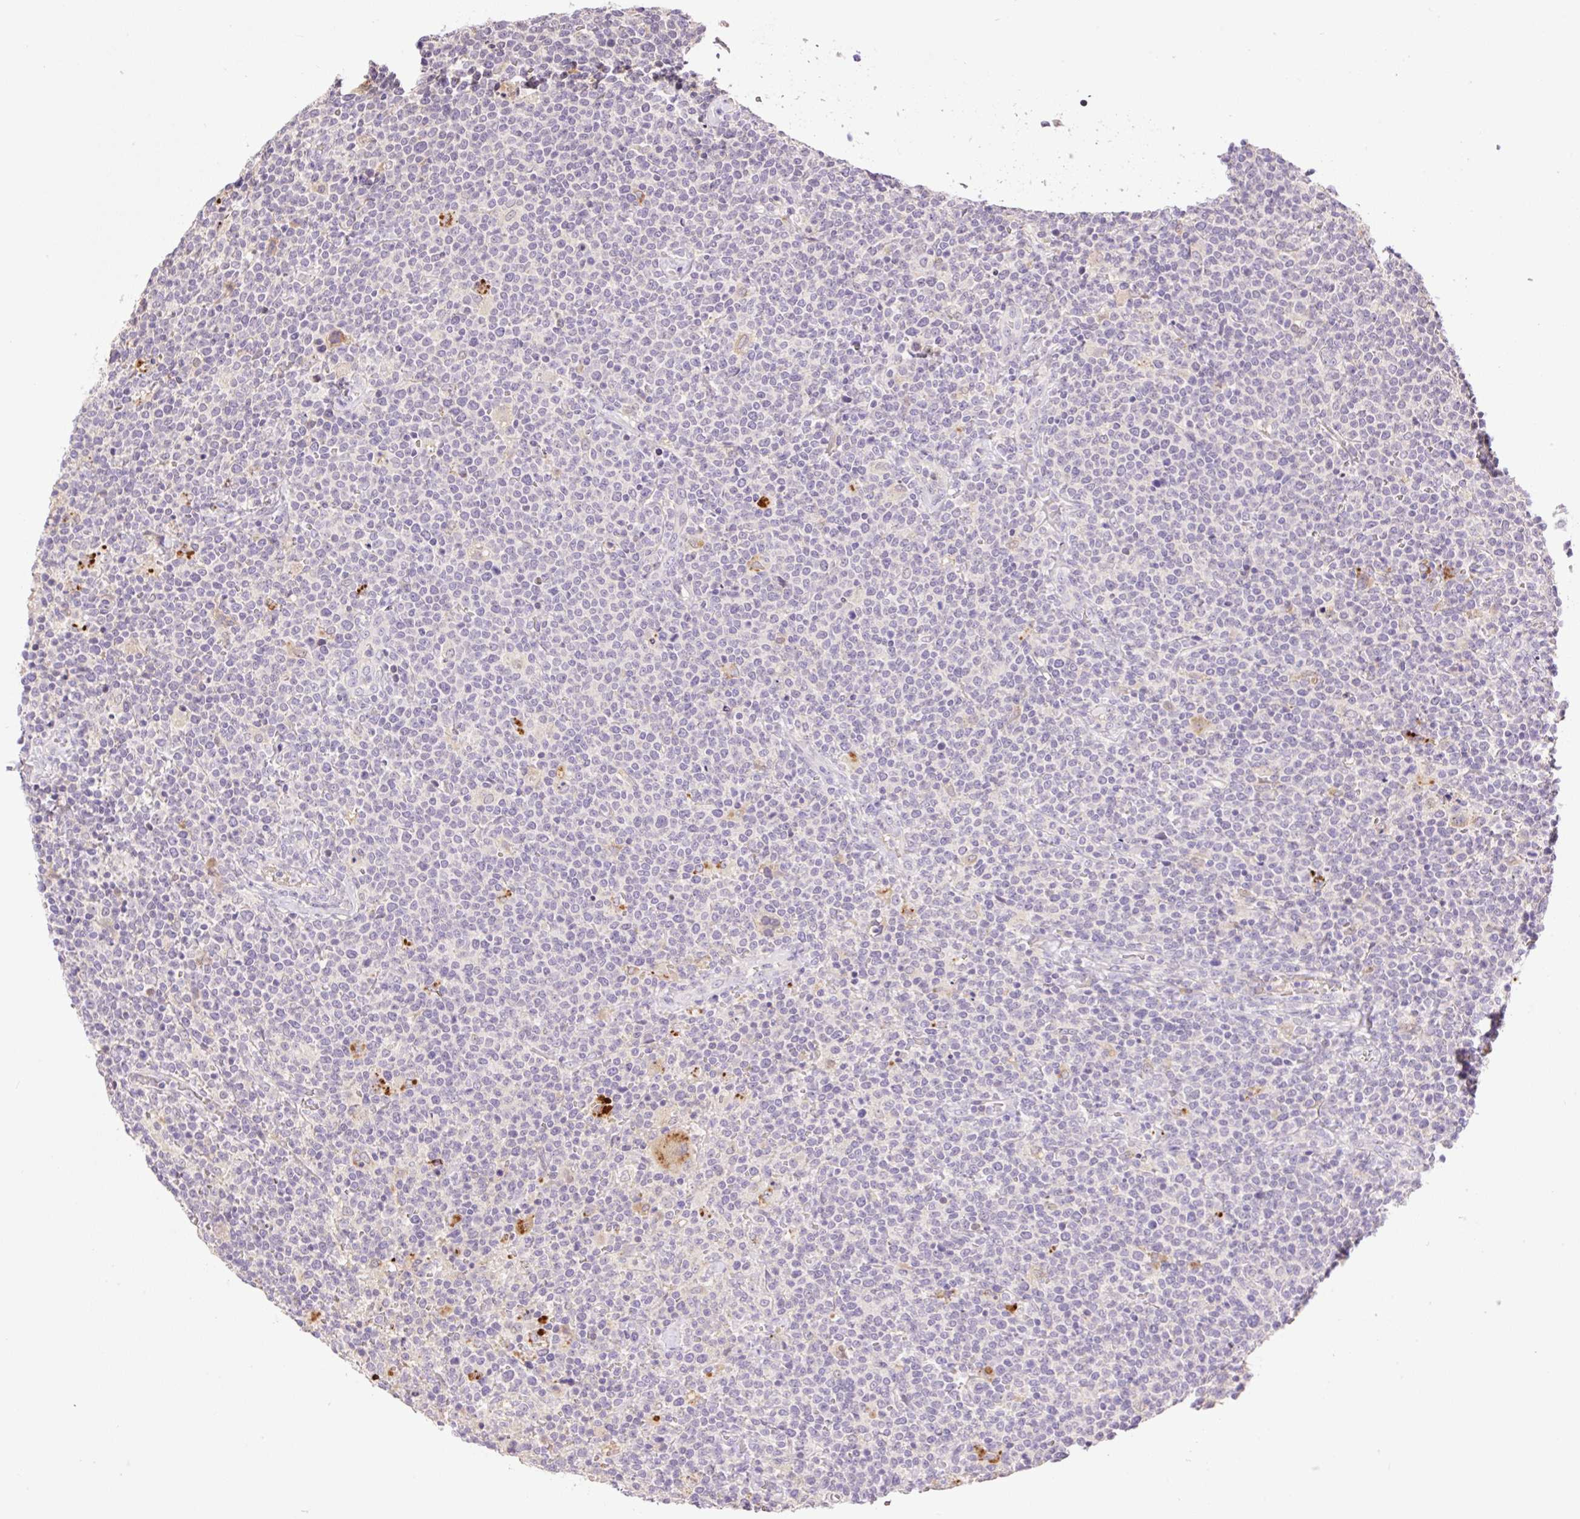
{"staining": {"intensity": "negative", "quantity": "none", "location": "none"}, "tissue": "lymphoma", "cell_type": "Tumor cells", "image_type": "cancer", "snomed": [{"axis": "morphology", "description": "Malignant lymphoma, non-Hodgkin's type, High grade"}, {"axis": "topography", "description": "Lymph node"}], "caption": "High magnification brightfield microscopy of lymphoma stained with DAB (brown) and counterstained with hematoxylin (blue): tumor cells show no significant expression. (Brightfield microscopy of DAB (3,3'-diaminobenzidine) IHC at high magnification).", "gene": "HABP4", "patient": {"sex": "male", "age": 61}}